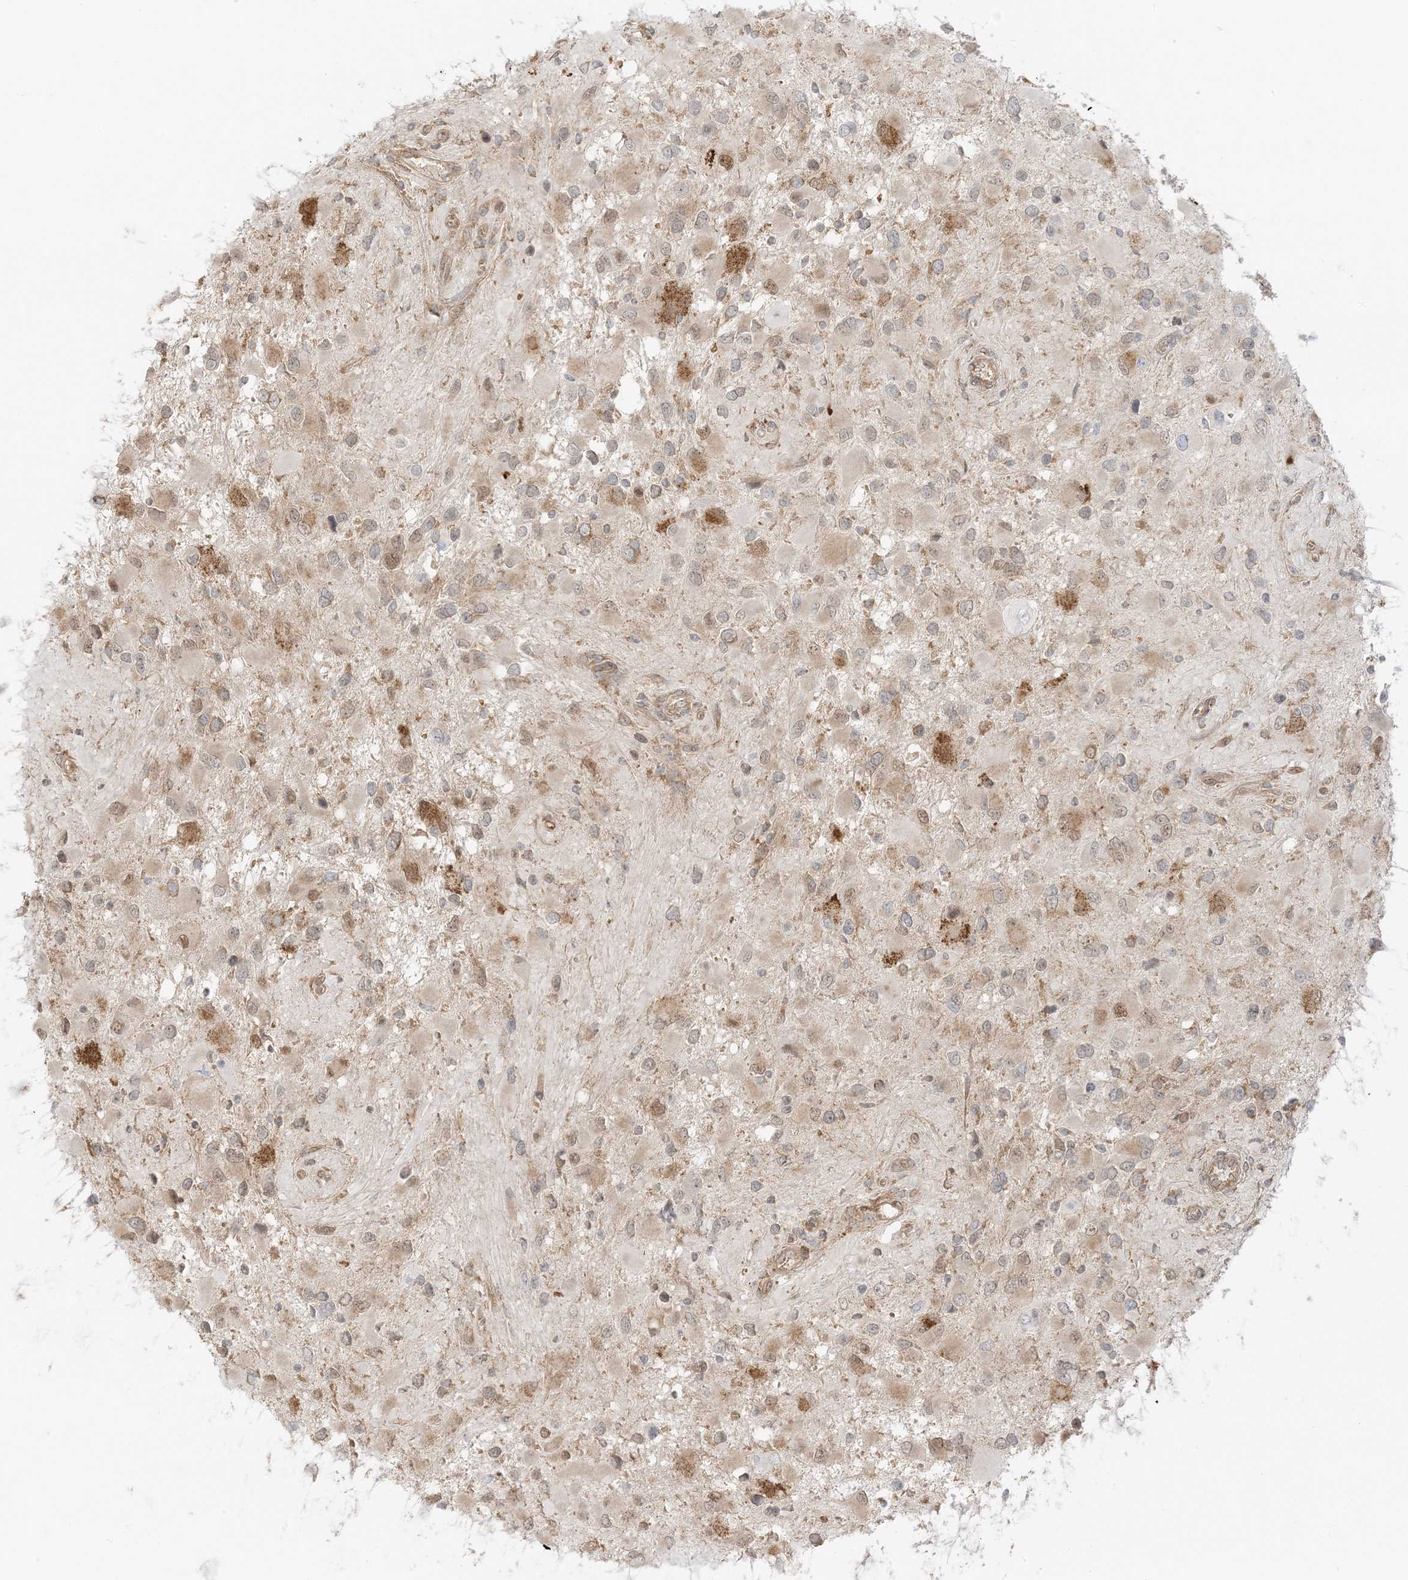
{"staining": {"intensity": "weak", "quantity": "<25%", "location": "cytoplasmic/membranous"}, "tissue": "glioma", "cell_type": "Tumor cells", "image_type": "cancer", "snomed": [{"axis": "morphology", "description": "Glioma, malignant, High grade"}, {"axis": "topography", "description": "Brain"}], "caption": "IHC image of neoplastic tissue: malignant glioma (high-grade) stained with DAB (3,3'-diaminobenzidine) shows no significant protein expression in tumor cells.", "gene": "UBAP2L", "patient": {"sex": "male", "age": 53}}